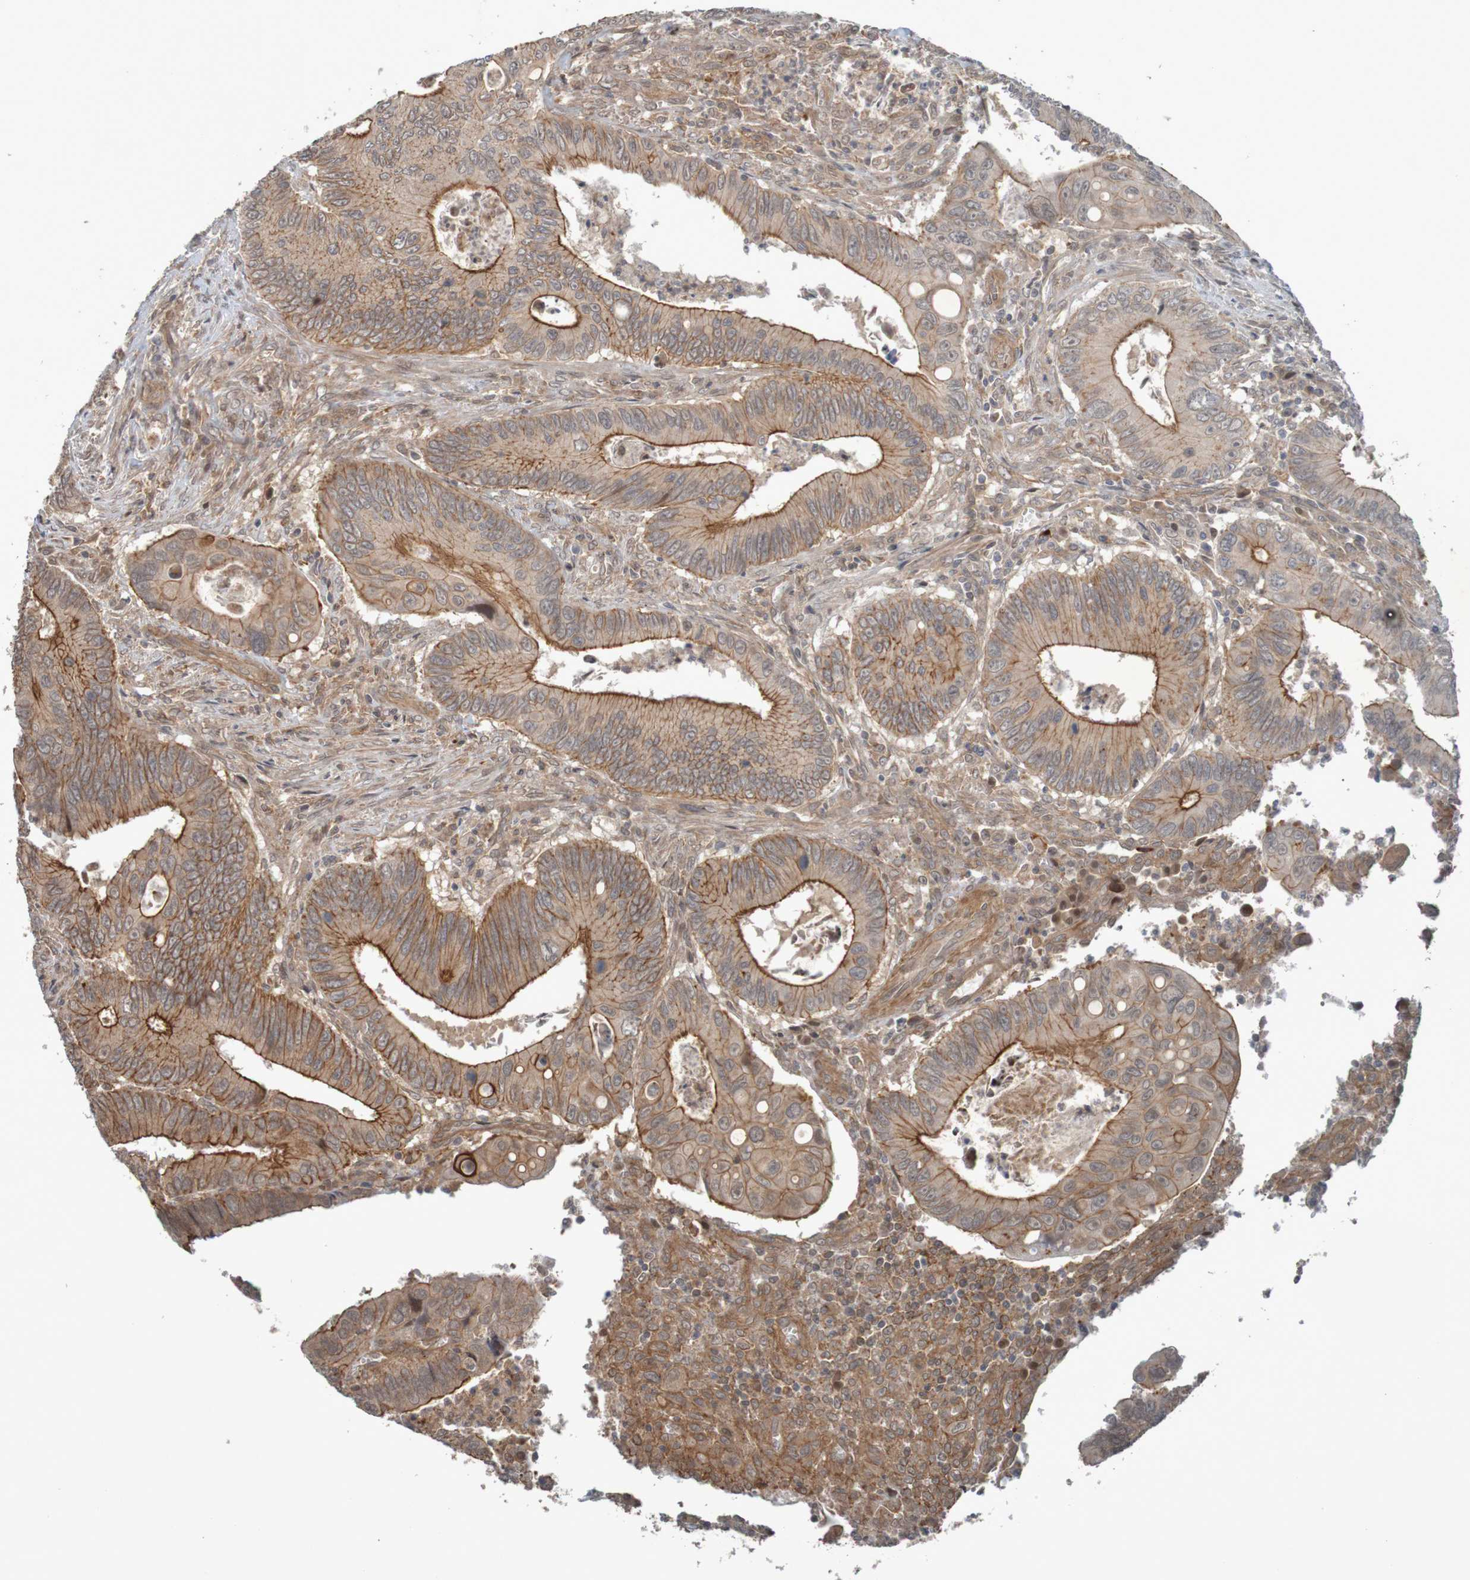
{"staining": {"intensity": "strong", "quantity": ">75%", "location": "cytoplasmic/membranous"}, "tissue": "colorectal cancer", "cell_type": "Tumor cells", "image_type": "cancer", "snomed": [{"axis": "morphology", "description": "Inflammation, NOS"}, {"axis": "morphology", "description": "Adenocarcinoma, NOS"}, {"axis": "topography", "description": "Colon"}], "caption": "Brown immunohistochemical staining in colorectal cancer (adenocarcinoma) reveals strong cytoplasmic/membranous expression in approximately >75% of tumor cells. The protein is stained brown, and the nuclei are stained in blue (DAB (3,3'-diaminobenzidine) IHC with brightfield microscopy, high magnification).", "gene": "ARHGEF11", "patient": {"sex": "male", "age": 72}}